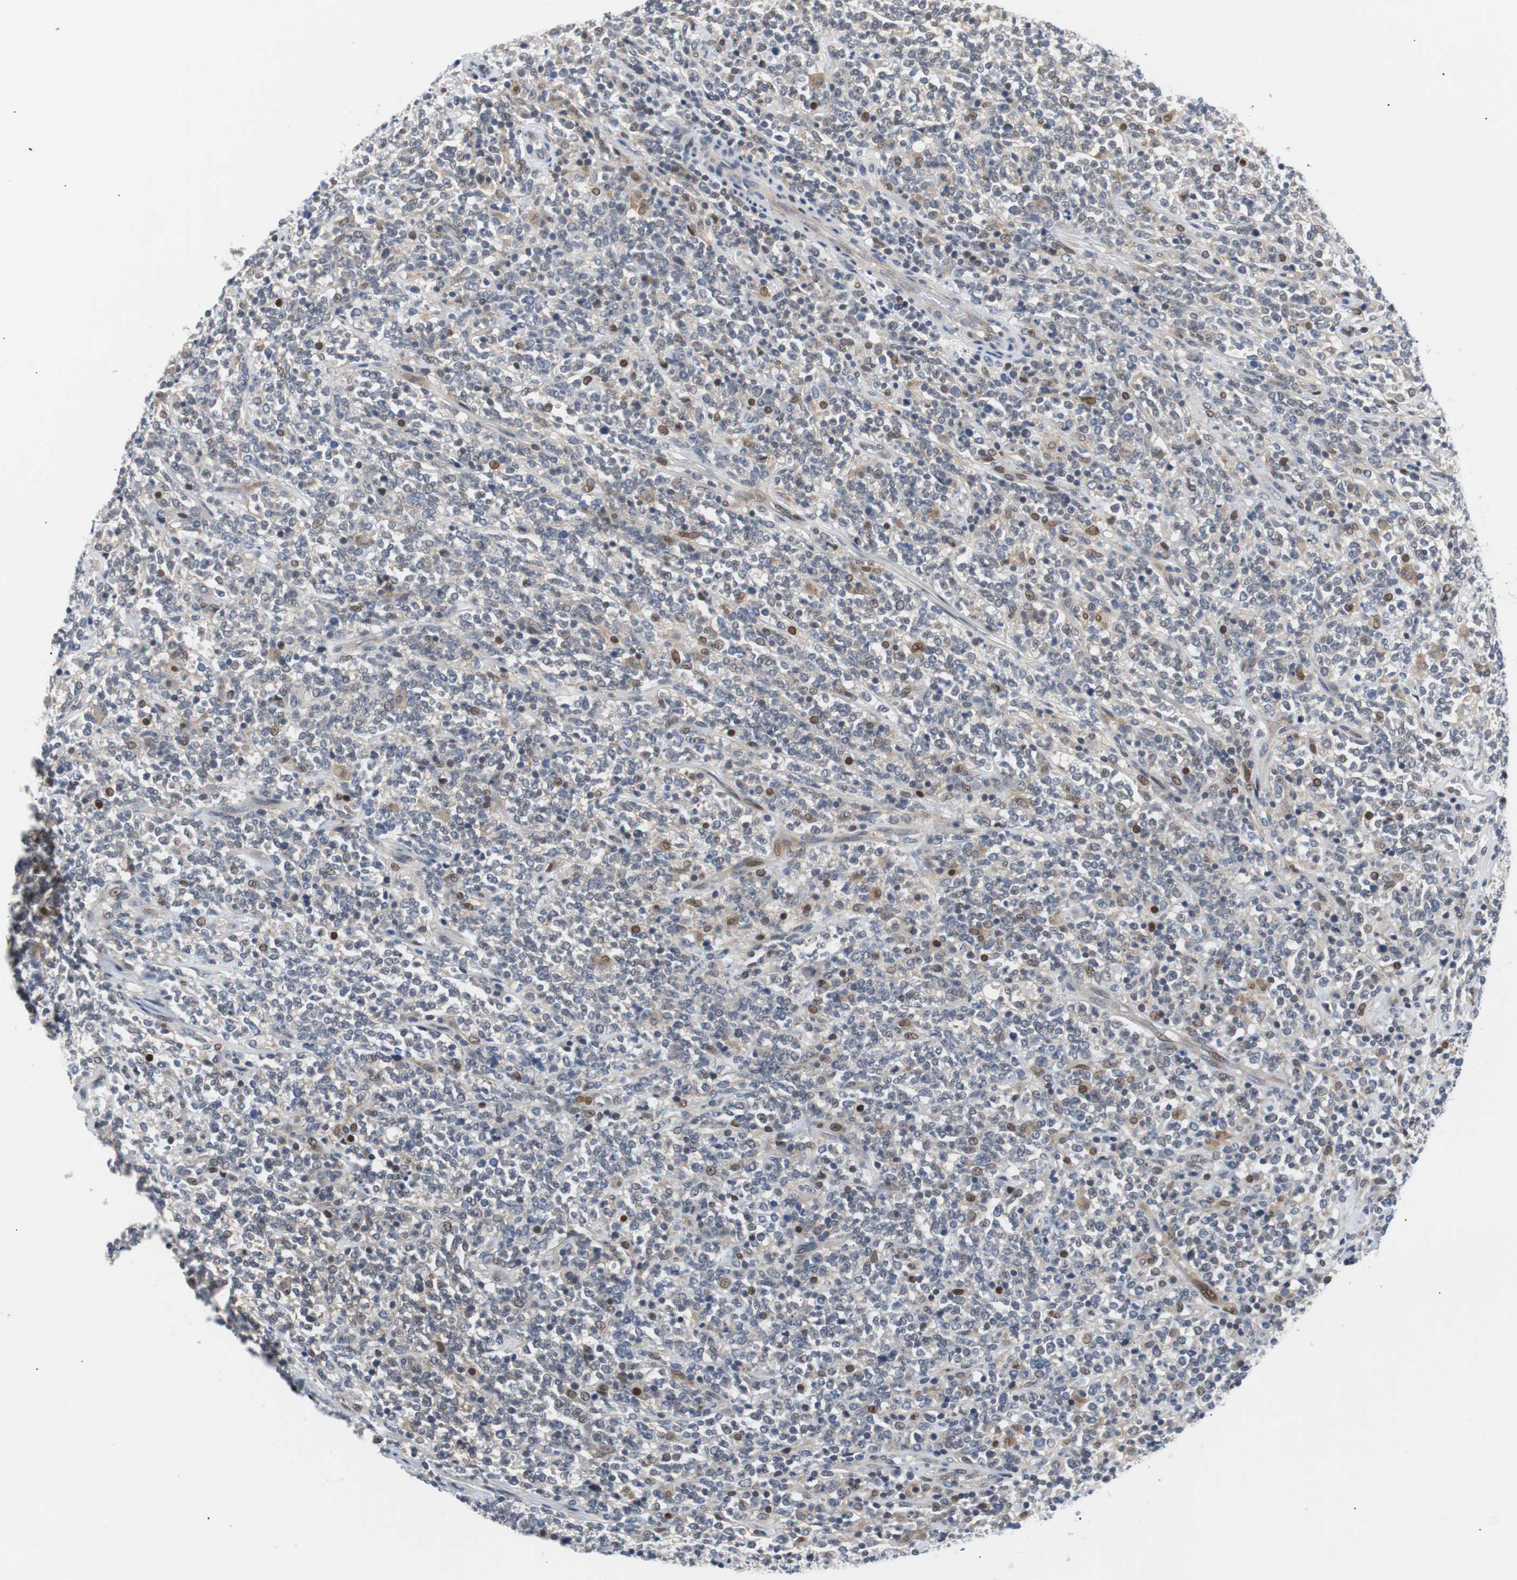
{"staining": {"intensity": "weak", "quantity": "25%-75%", "location": "nuclear"}, "tissue": "lymphoma", "cell_type": "Tumor cells", "image_type": "cancer", "snomed": [{"axis": "morphology", "description": "Malignant lymphoma, non-Hodgkin's type, High grade"}, {"axis": "topography", "description": "Soft tissue"}], "caption": "This is an image of immunohistochemistry staining of malignant lymphoma, non-Hodgkin's type (high-grade), which shows weak expression in the nuclear of tumor cells.", "gene": "MAP2K4", "patient": {"sex": "male", "age": 18}}